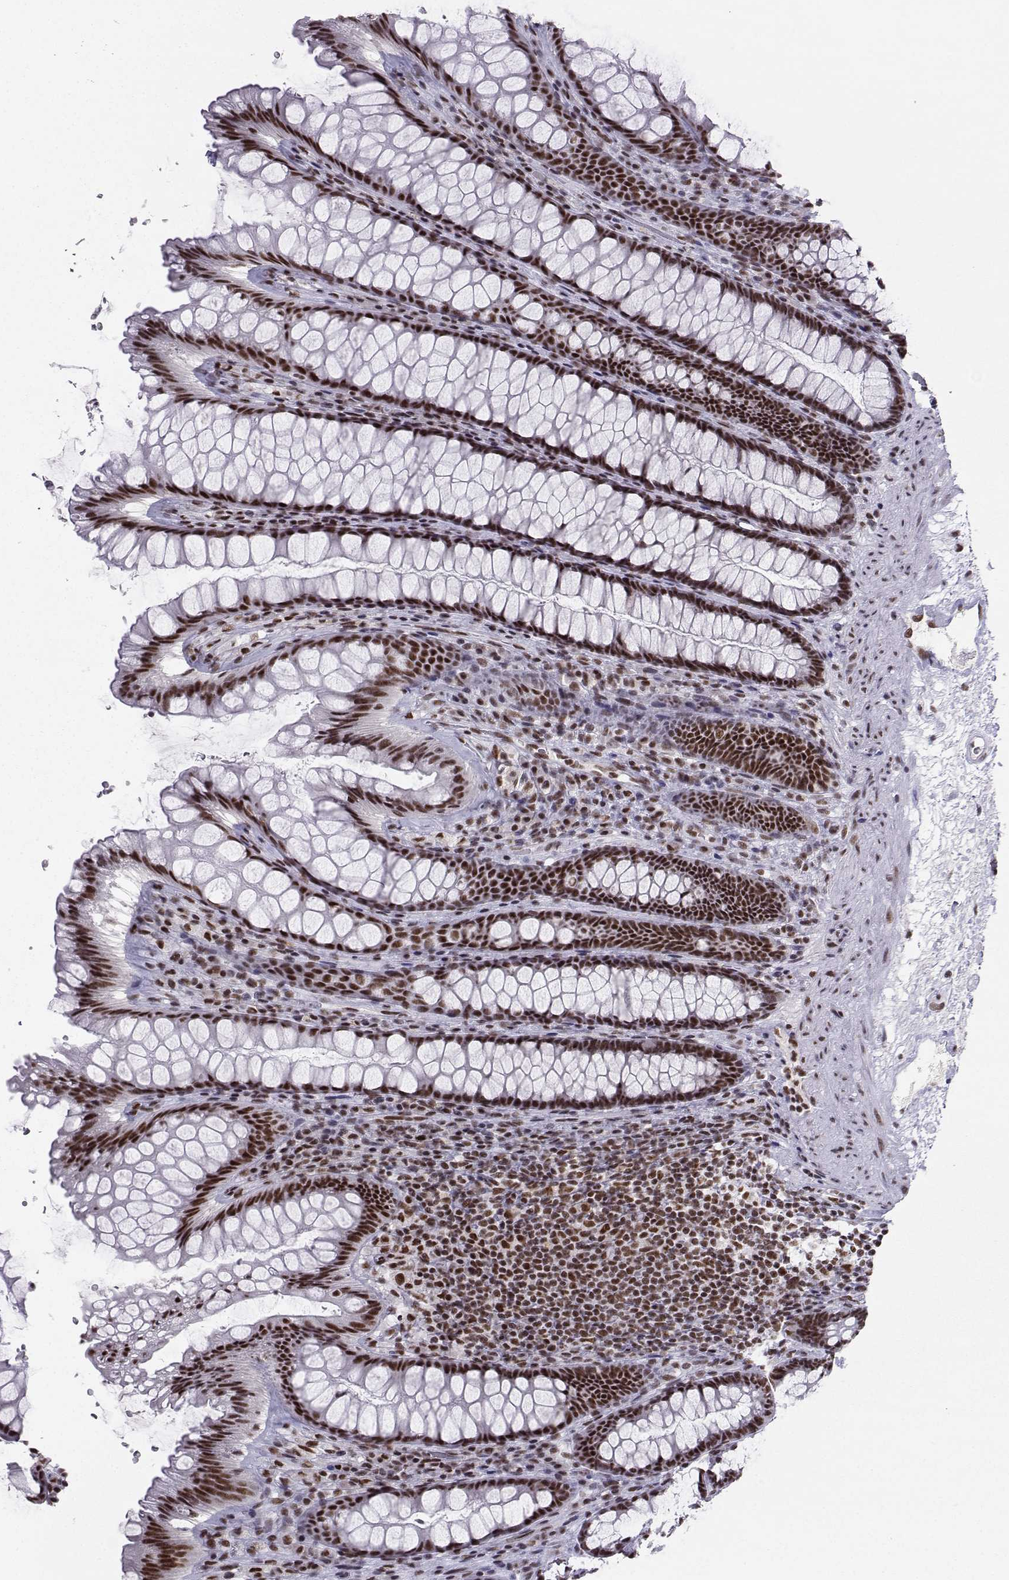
{"staining": {"intensity": "strong", "quantity": ">75%", "location": "nuclear"}, "tissue": "rectum", "cell_type": "Glandular cells", "image_type": "normal", "snomed": [{"axis": "morphology", "description": "Normal tissue, NOS"}, {"axis": "topography", "description": "Rectum"}], "caption": "This histopathology image reveals immunohistochemistry (IHC) staining of benign human rectum, with high strong nuclear positivity in about >75% of glandular cells.", "gene": "SNRPB2", "patient": {"sex": "male", "age": 72}}